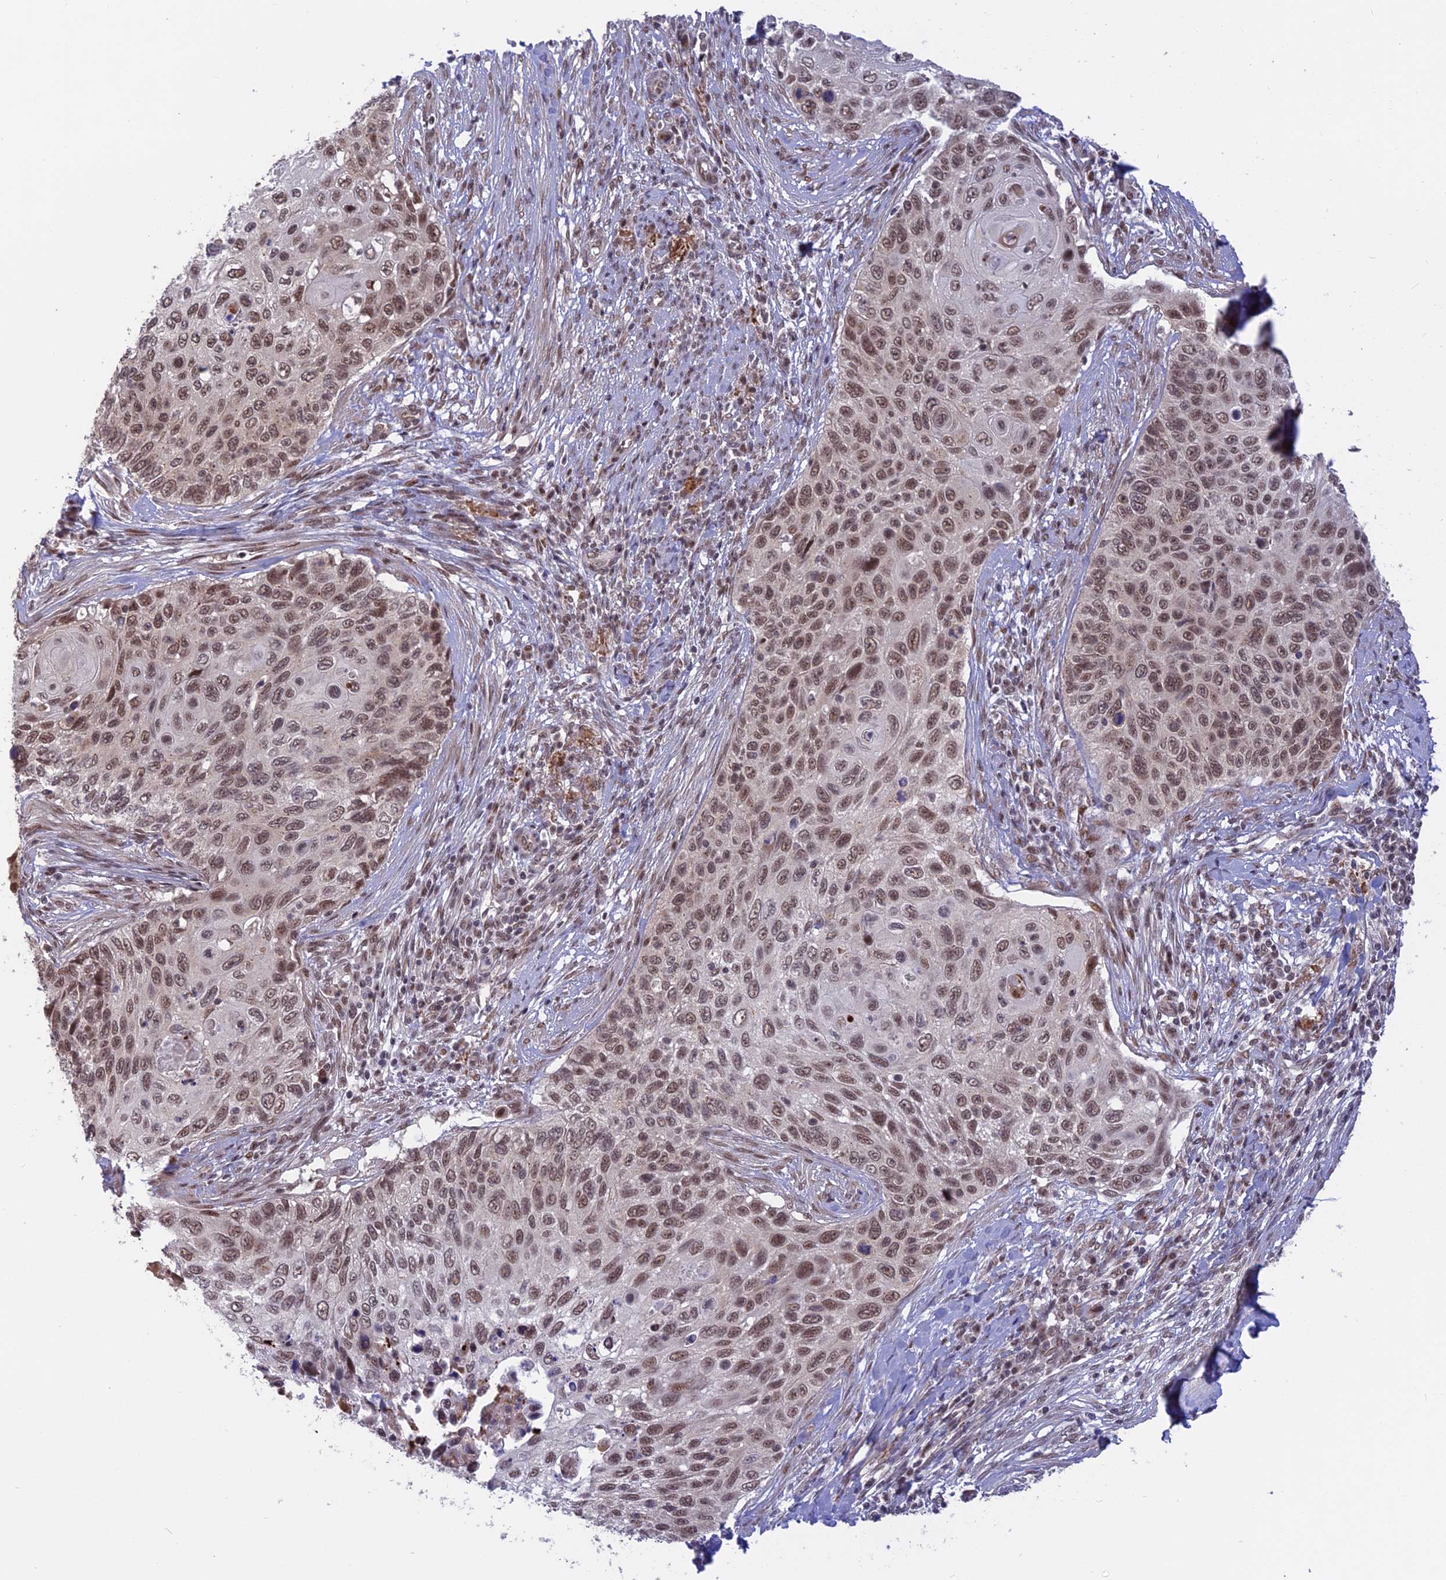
{"staining": {"intensity": "moderate", "quantity": ">75%", "location": "nuclear"}, "tissue": "cervical cancer", "cell_type": "Tumor cells", "image_type": "cancer", "snomed": [{"axis": "morphology", "description": "Squamous cell carcinoma, NOS"}, {"axis": "topography", "description": "Cervix"}], "caption": "Cervical cancer stained with a brown dye shows moderate nuclear positive positivity in about >75% of tumor cells.", "gene": "POLR2C", "patient": {"sex": "female", "age": 70}}